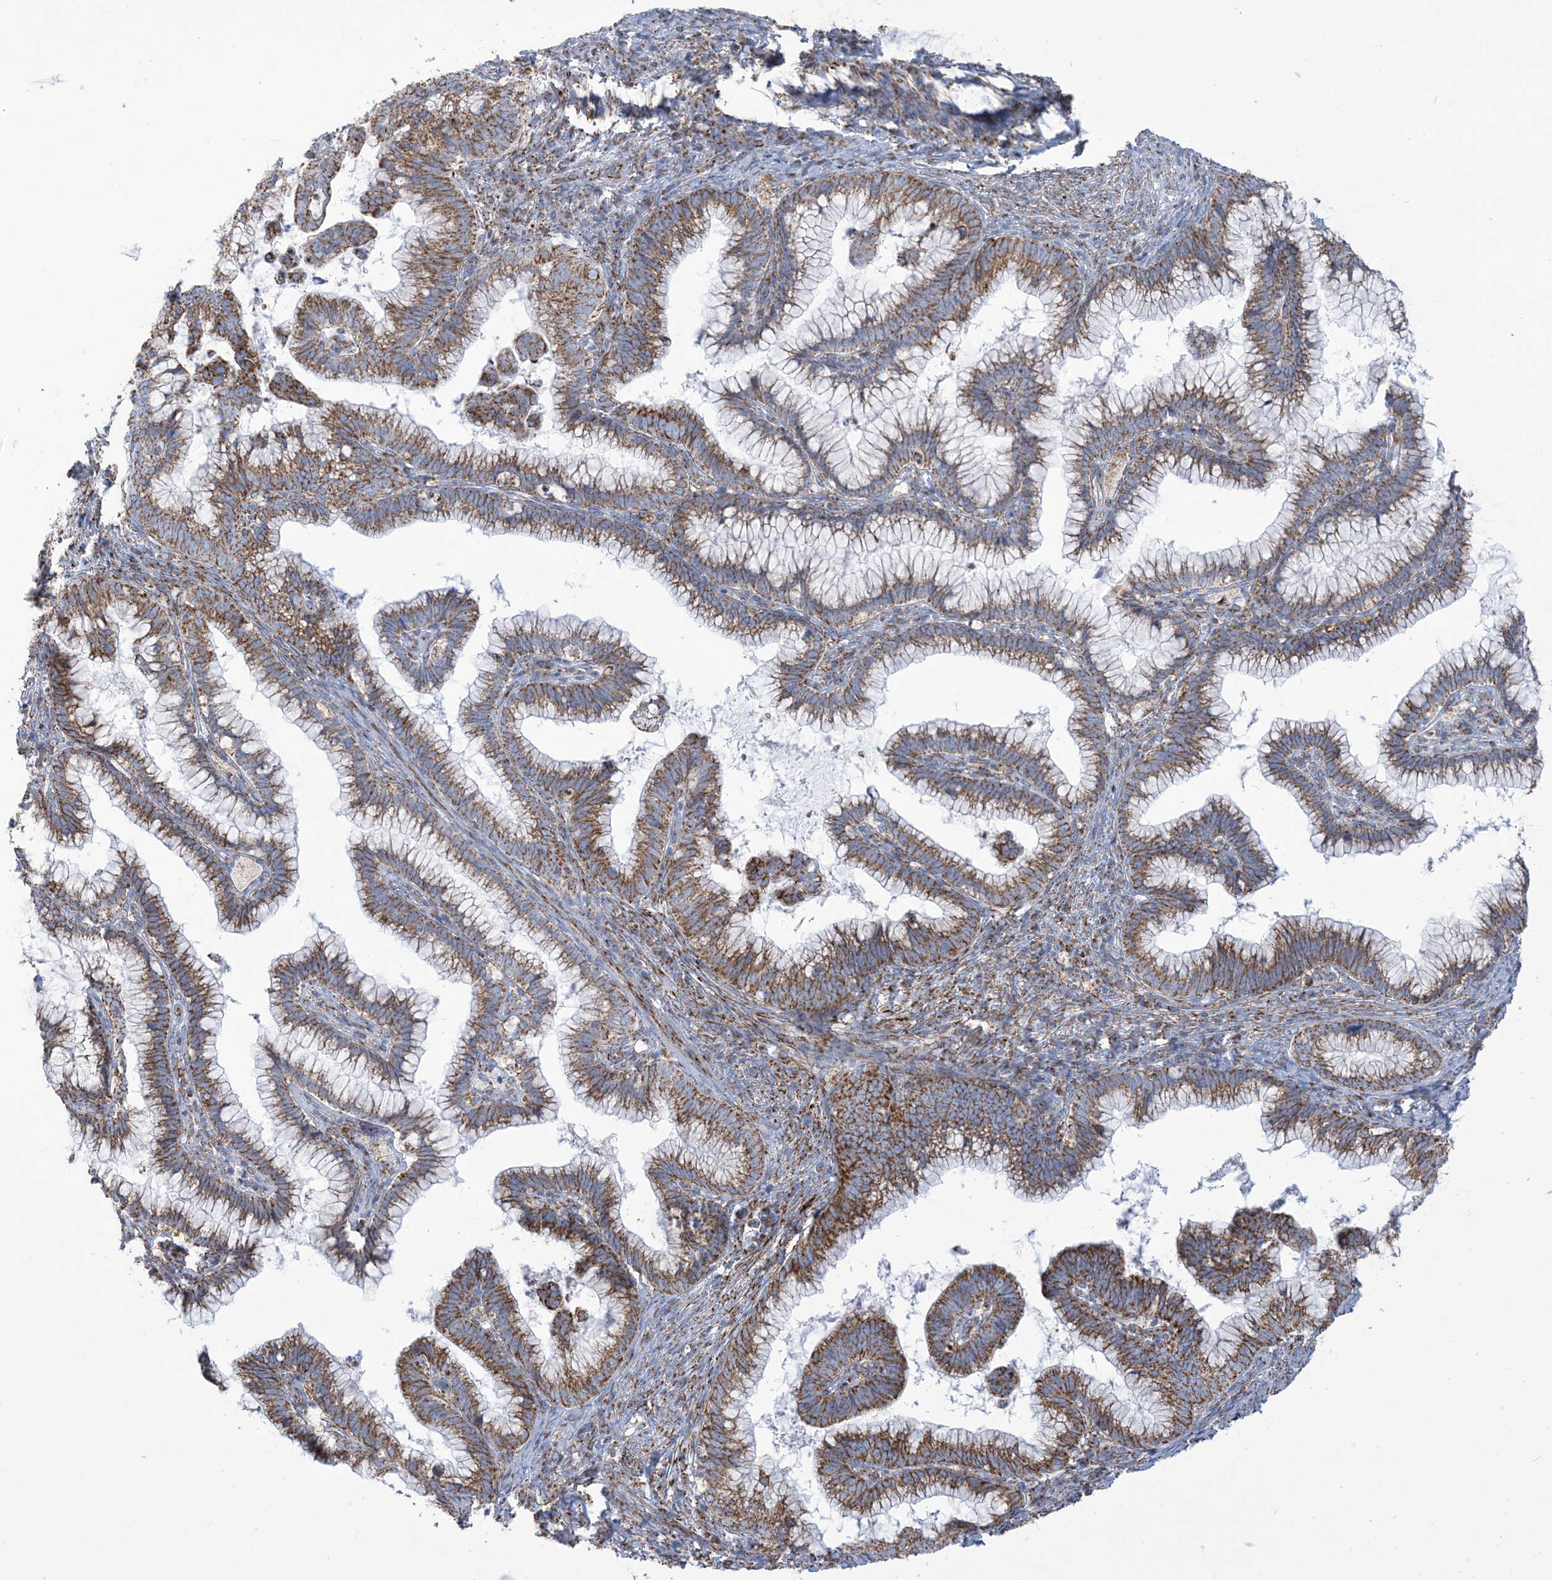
{"staining": {"intensity": "moderate", "quantity": ">75%", "location": "cytoplasmic/membranous"}, "tissue": "cervical cancer", "cell_type": "Tumor cells", "image_type": "cancer", "snomed": [{"axis": "morphology", "description": "Adenocarcinoma, NOS"}, {"axis": "topography", "description": "Cervix"}], "caption": "Immunohistochemistry (DAB (3,3'-diaminobenzidine)) staining of cervical cancer shows moderate cytoplasmic/membranous protein staining in approximately >75% of tumor cells.", "gene": "SAMM50", "patient": {"sex": "female", "age": 36}}